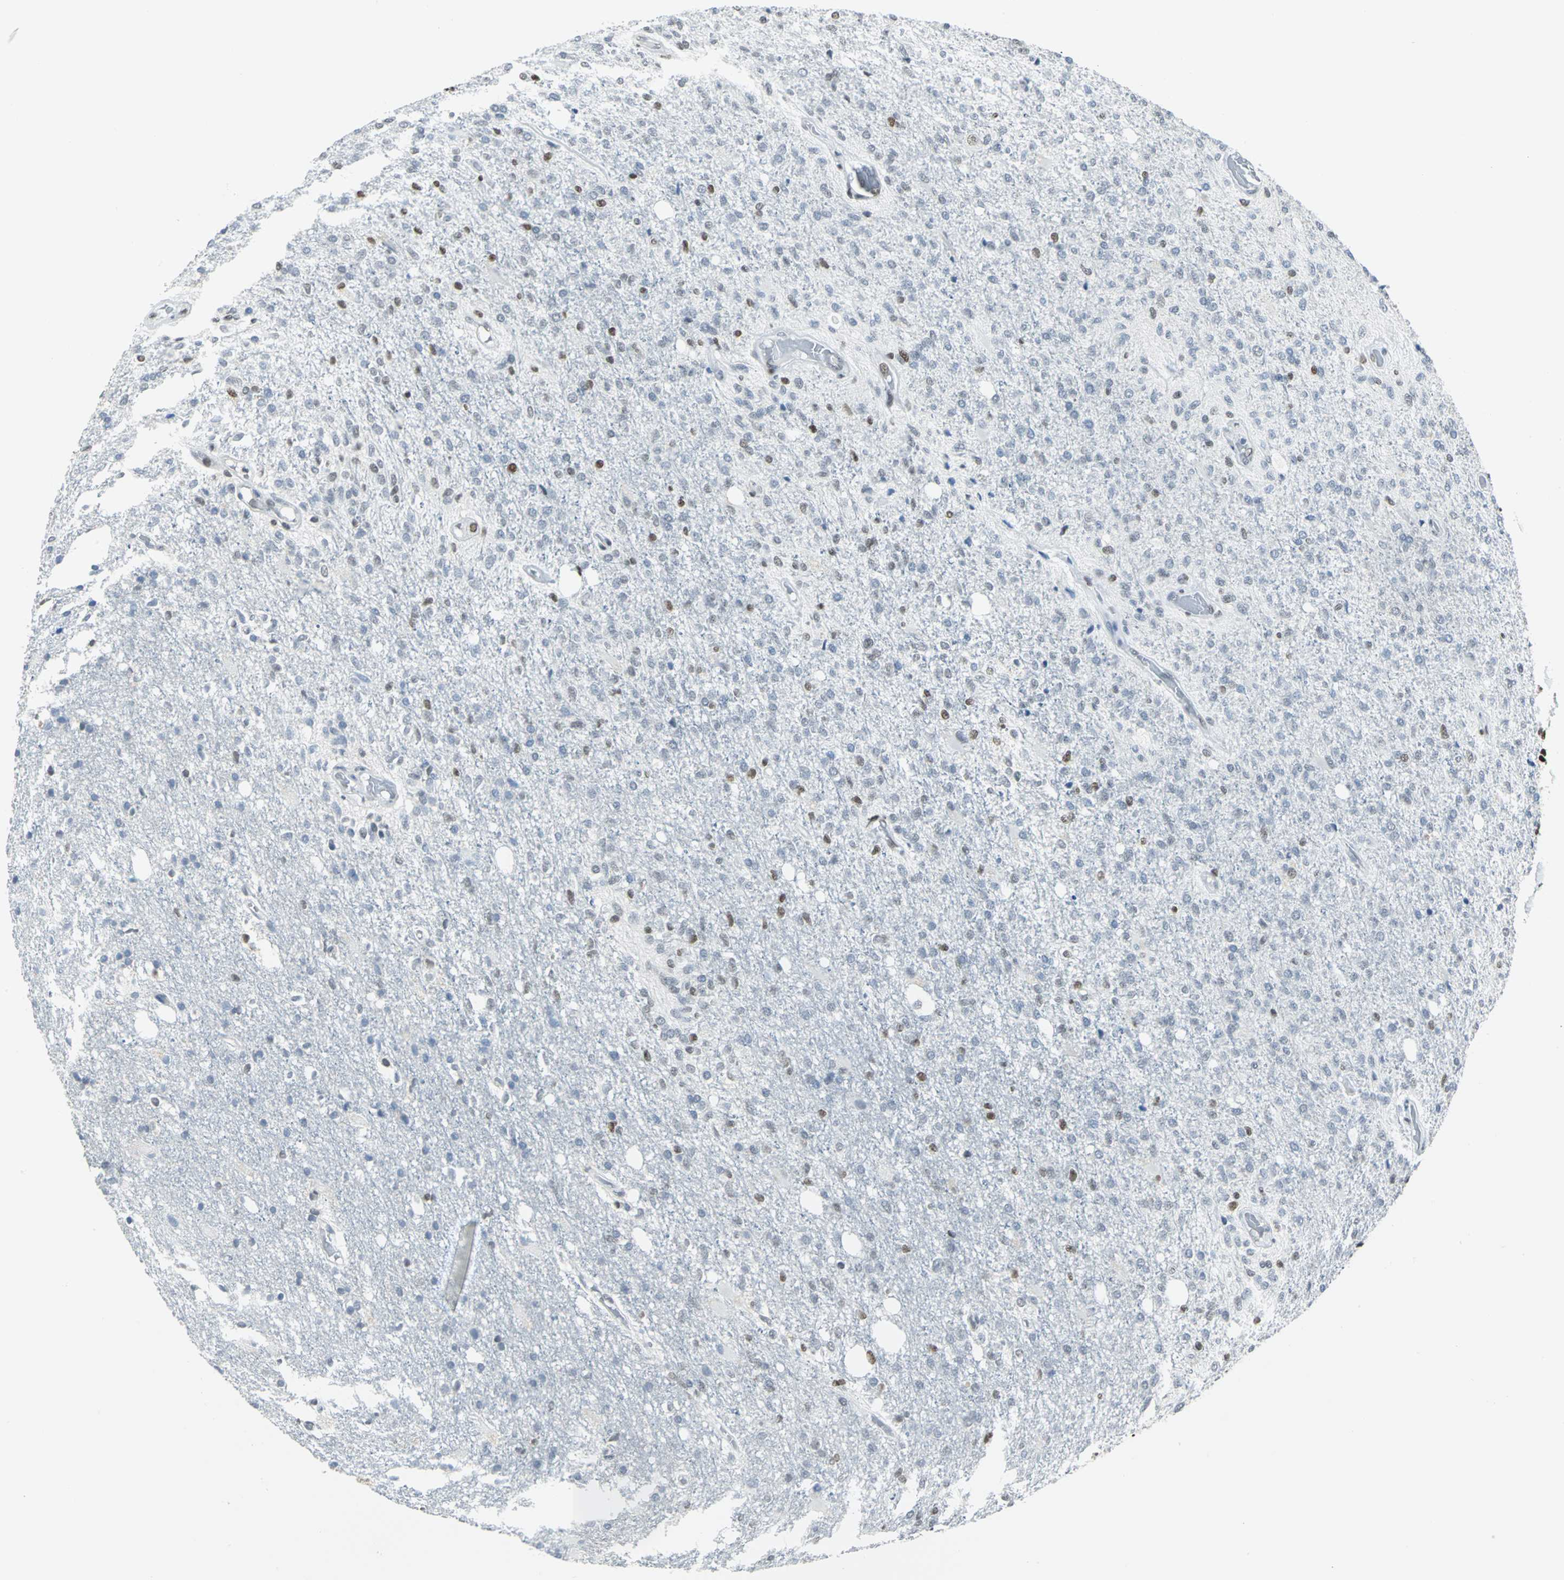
{"staining": {"intensity": "strong", "quantity": "<25%", "location": "nuclear"}, "tissue": "glioma", "cell_type": "Tumor cells", "image_type": "cancer", "snomed": [{"axis": "morphology", "description": "Normal tissue, NOS"}, {"axis": "morphology", "description": "Glioma, malignant, High grade"}, {"axis": "topography", "description": "Cerebral cortex"}], "caption": "IHC histopathology image of high-grade glioma (malignant) stained for a protein (brown), which shows medium levels of strong nuclear expression in approximately <25% of tumor cells.", "gene": "HNRNPD", "patient": {"sex": "male", "age": 77}}